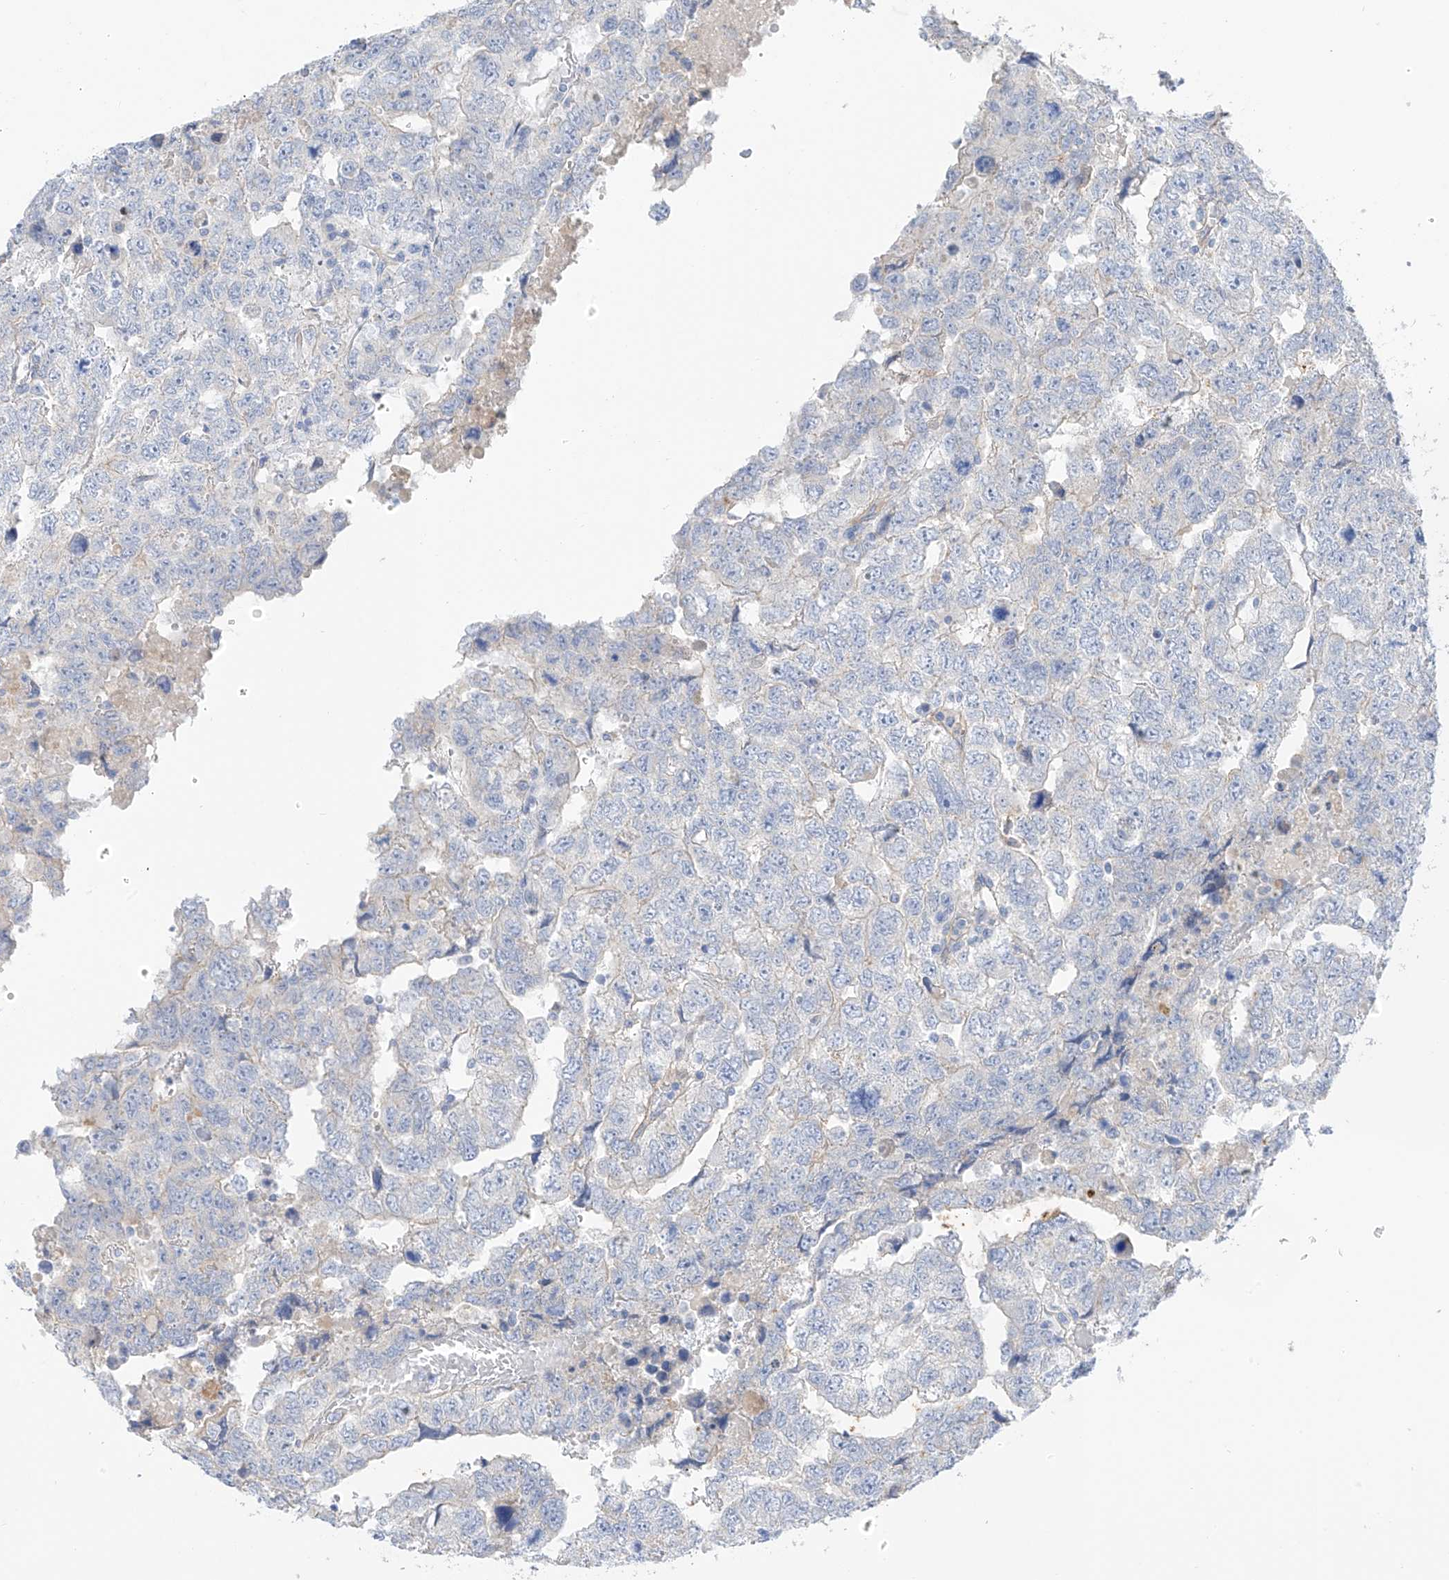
{"staining": {"intensity": "weak", "quantity": "<25%", "location": "cytoplasmic/membranous"}, "tissue": "testis cancer", "cell_type": "Tumor cells", "image_type": "cancer", "snomed": [{"axis": "morphology", "description": "Carcinoma, Embryonal, NOS"}, {"axis": "topography", "description": "Testis"}], "caption": "Immunohistochemistry of testis embryonal carcinoma demonstrates no staining in tumor cells. (Brightfield microscopy of DAB (3,3'-diaminobenzidine) IHC at high magnification).", "gene": "ITGA9", "patient": {"sex": "male", "age": 36}}